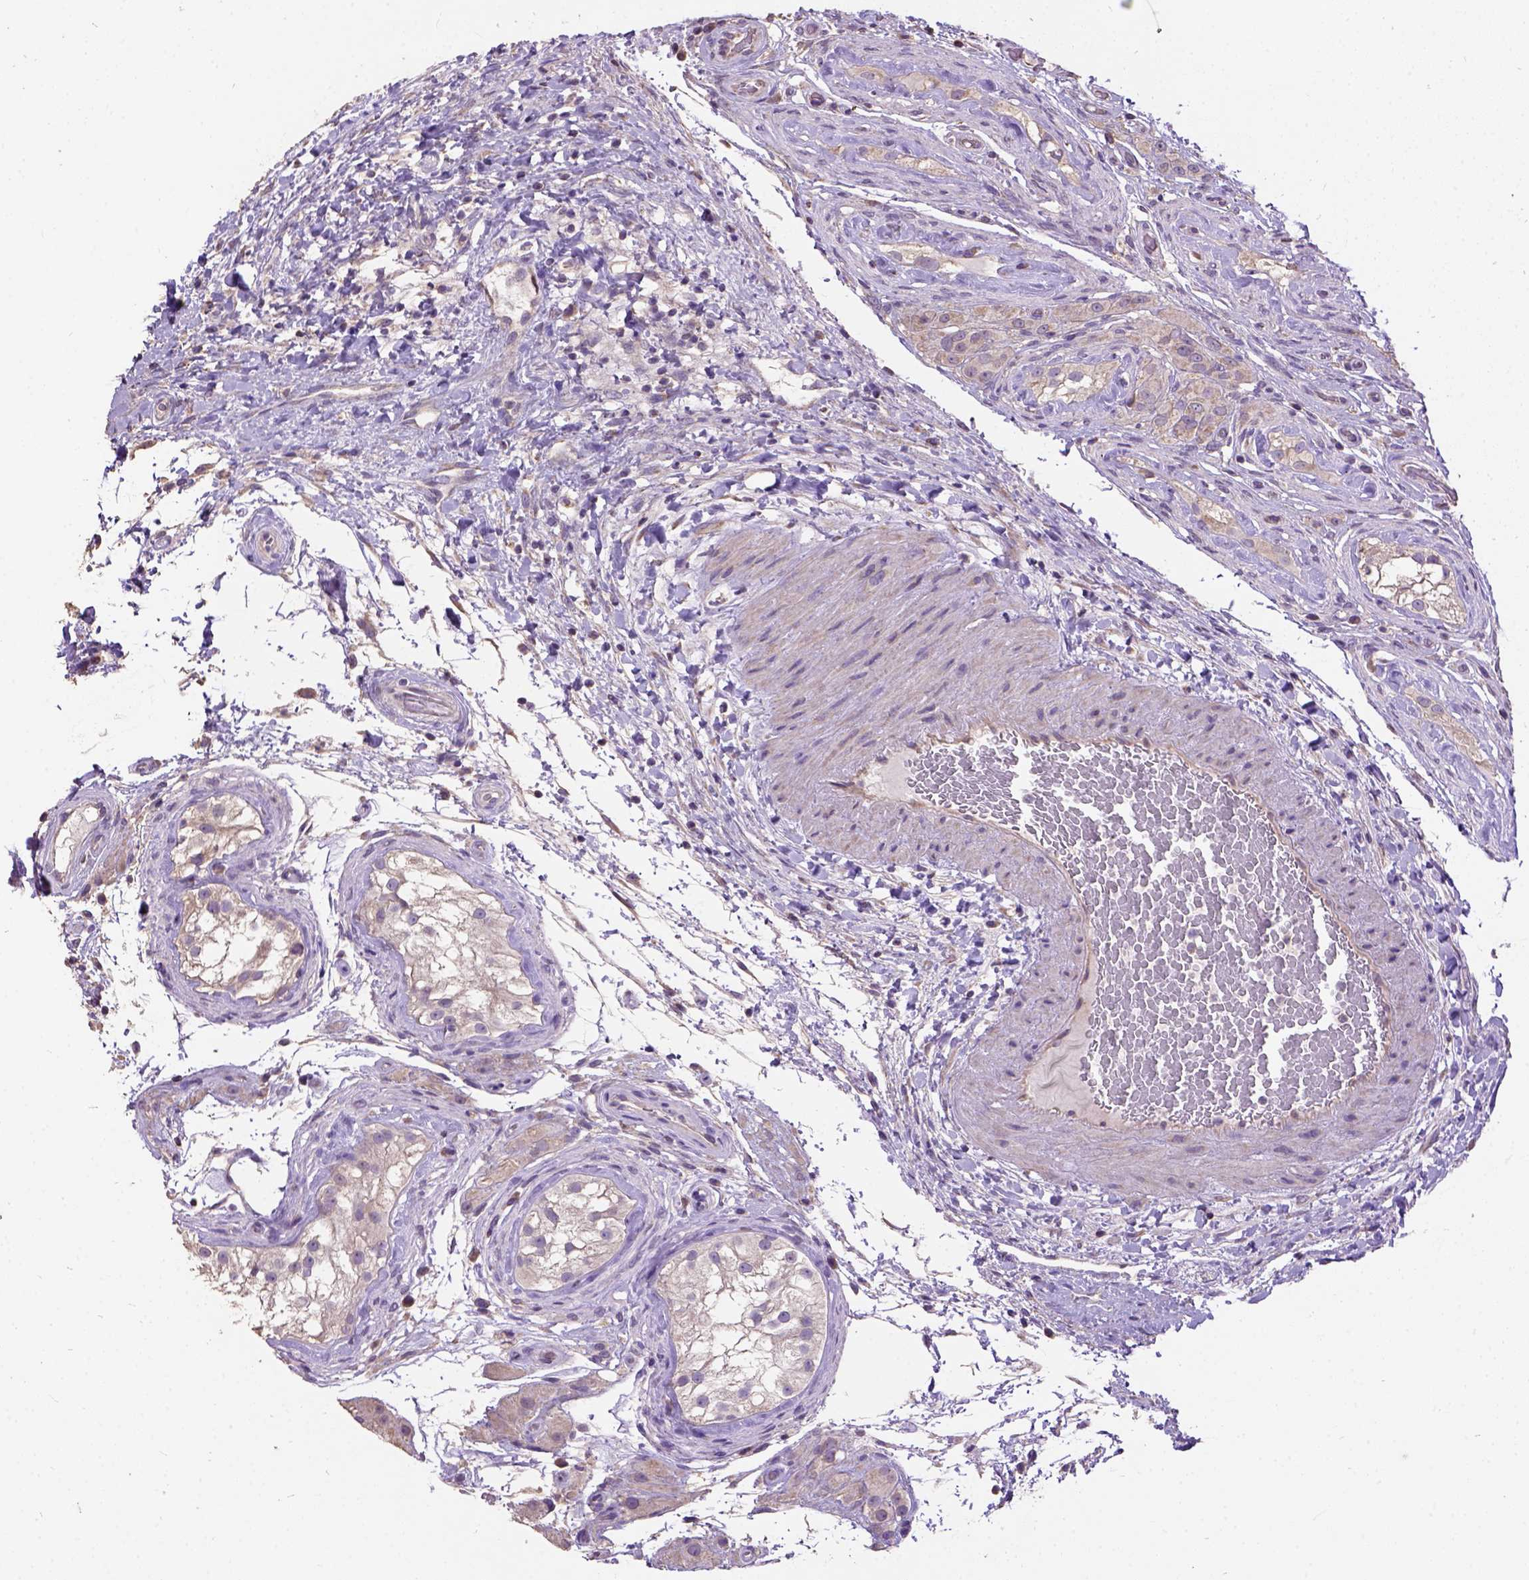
{"staining": {"intensity": "negative", "quantity": "none", "location": "none"}, "tissue": "testis cancer", "cell_type": "Tumor cells", "image_type": "cancer", "snomed": [{"axis": "morphology", "description": "Seminoma, NOS"}, {"axis": "morphology", "description": "Carcinoma, Embryonal, NOS"}, {"axis": "topography", "description": "Testis"}], "caption": "Immunohistochemistry (IHC) micrograph of testis seminoma stained for a protein (brown), which displays no staining in tumor cells.", "gene": "DQX1", "patient": {"sex": "male", "age": 41}}